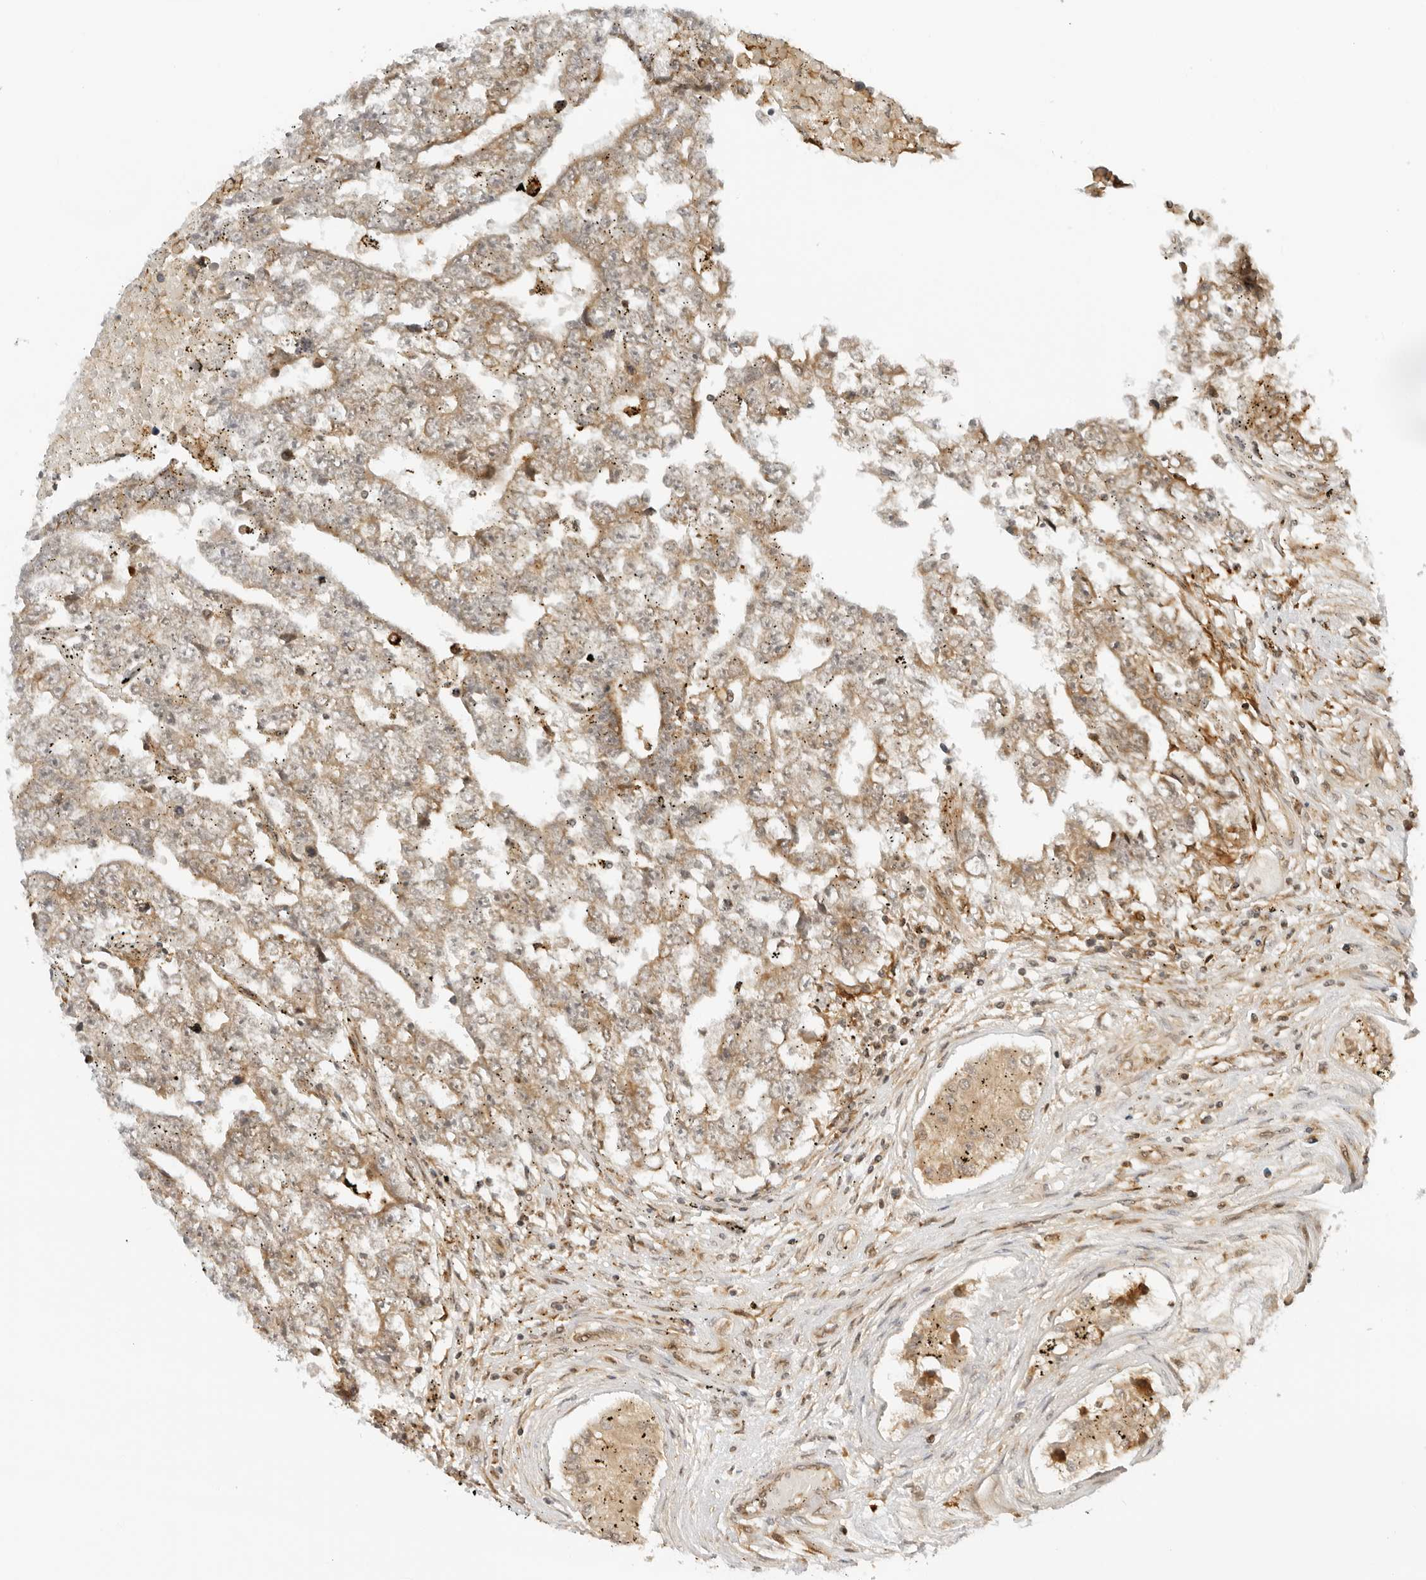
{"staining": {"intensity": "weak", "quantity": ">75%", "location": "cytoplasmic/membranous"}, "tissue": "testis cancer", "cell_type": "Tumor cells", "image_type": "cancer", "snomed": [{"axis": "morphology", "description": "Carcinoma, Embryonal, NOS"}, {"axis": "topography", "description": "Testis"}], "caption": "Approximately >75% of tumor cells in testis cancer reveal weak cytoplasmic/membranous protein expression as visualized by brown immunohistochemical staining.", "gene": "RC3H1", "patient": {"sex": "male", "age": 25}}